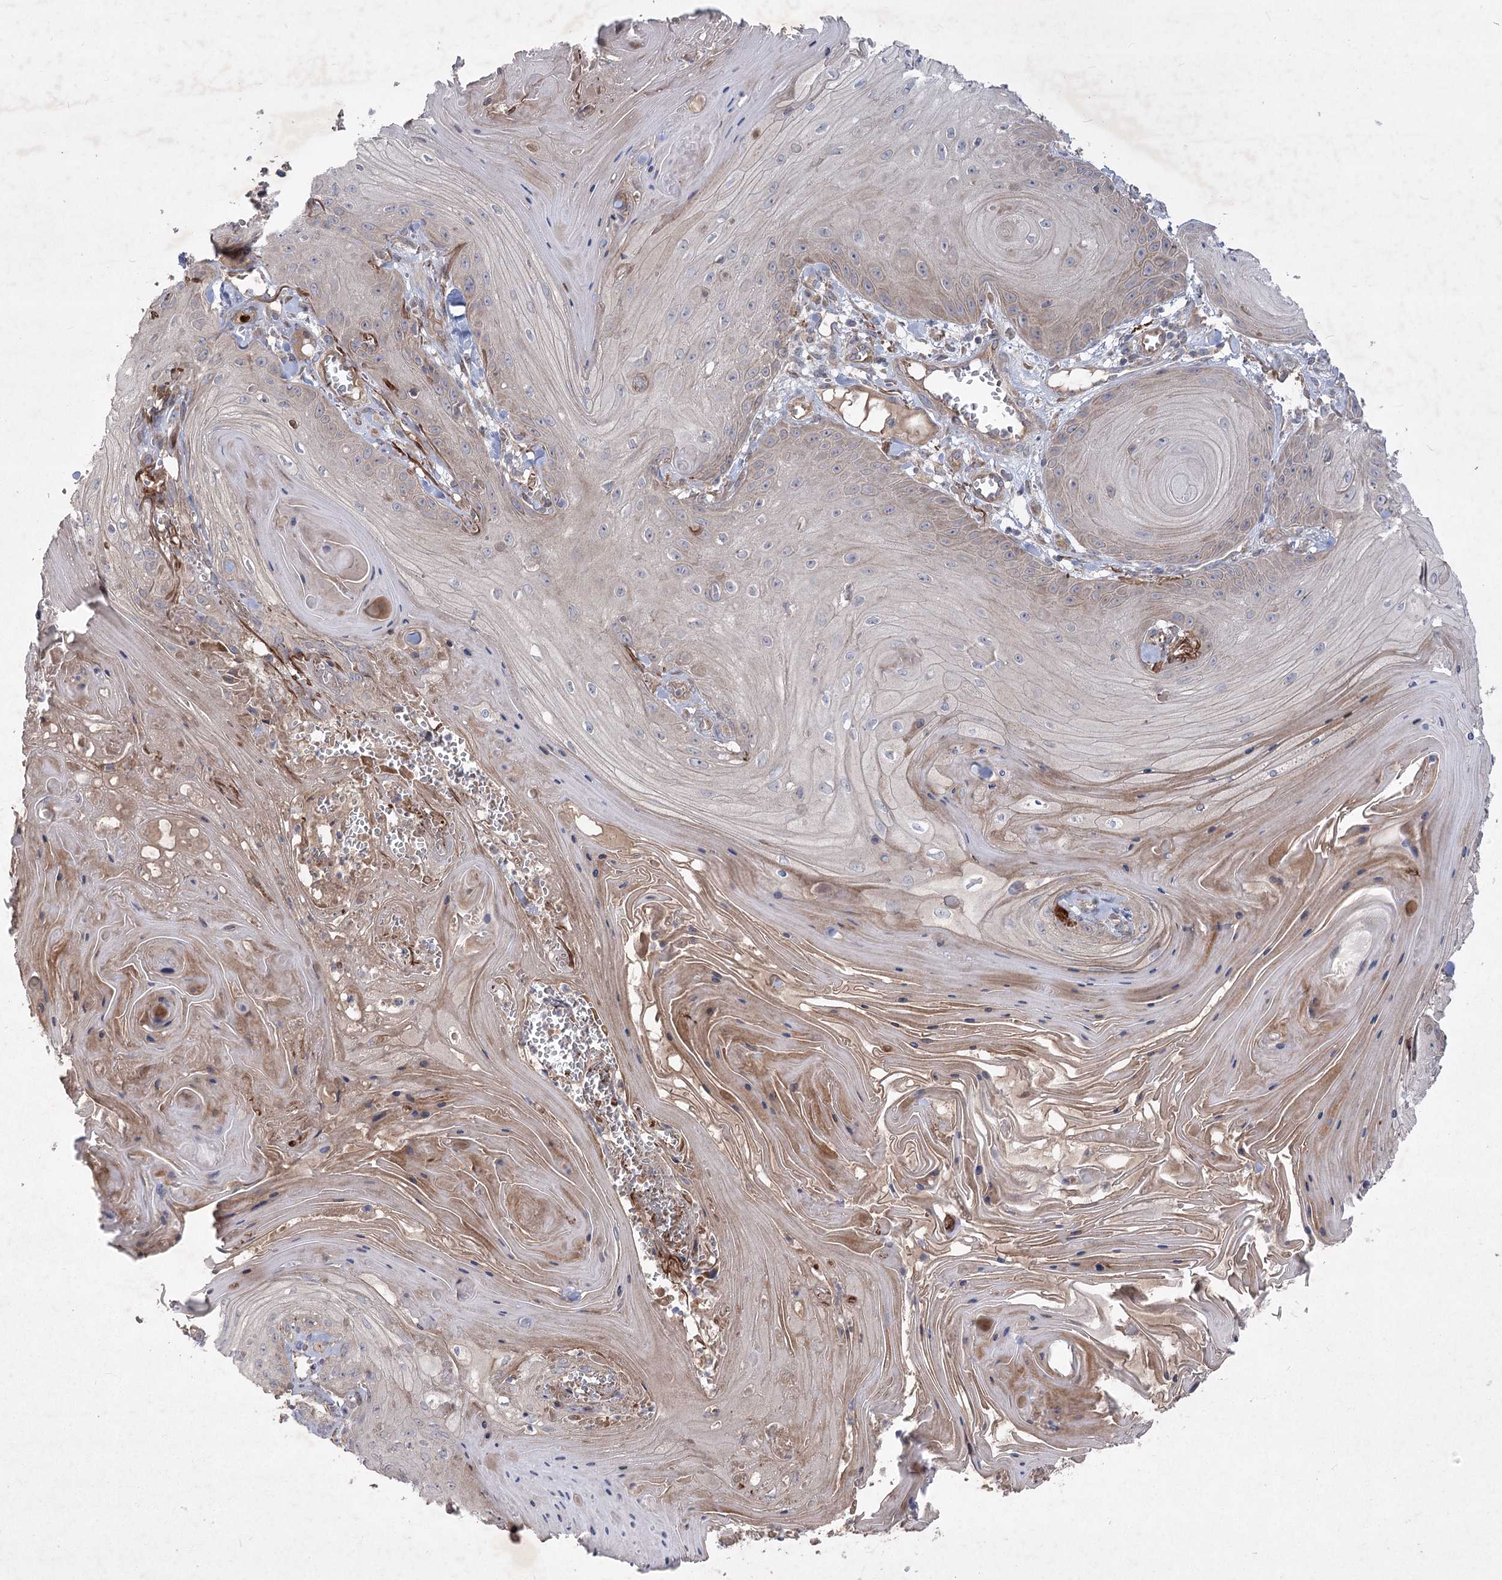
{"staining": {"intensity": "negative", "quantity": "none", "location": "none"}, "tissue": "skin cancer", "cell_type": "Tumor cells", "image_type": "cancer", "snomed": [{"axis": "morphology", "description": "Squamous cell carcinoma, NOS"}, {"axis": "topography", "description": "Skin"}], "caption": "High power microscopy photomicrograph of an immunohistochemistry micrograph of skin squamous cell carcinoma, revealing no significant positivity in tumor cells. (Brightfield microscopy of DAB IHC at high magnification).", "gene": "RIN2", "patient": {"sex": "male", "age": 74}}